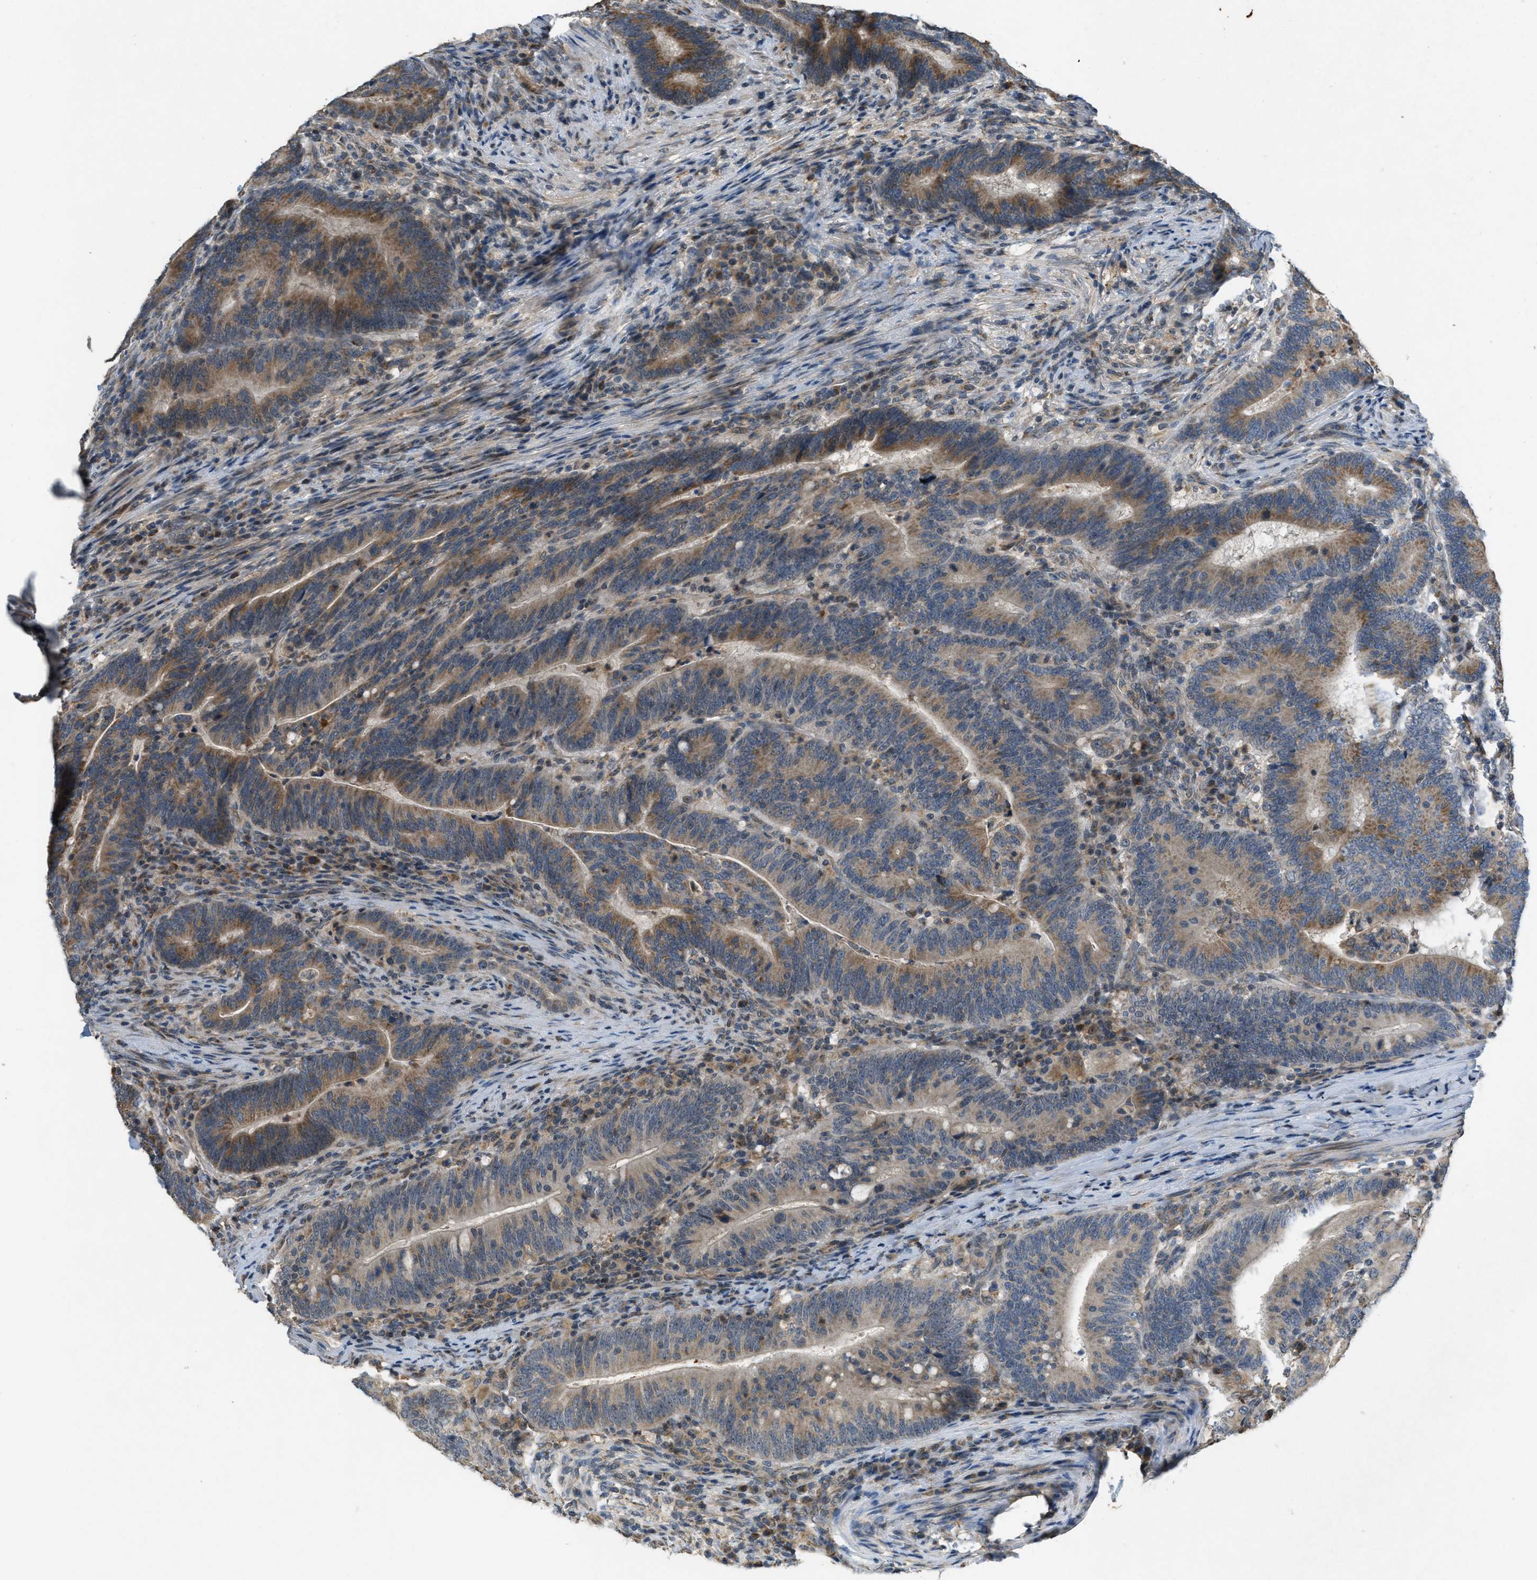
{"staining": {"intensity": "moderate", "quantity": ">75%", "location": "cytoplasmic/membranous"}, "tissue": "colorectal cancer", "cell_type": "Tumor cells", "image_type": "cancer", "snomed": [{"axis": "morphology", "description": "Normal tissue, NOS"}, {"axis": "morphology", "description": "Adenocarcinoma, NOS"}, {"axis": "topography", "description": "Colon"}], "caption": "Colorectal adenocarcinoma stained with immunohistochemistry (IHC) reveals moderate cytoplasmic/membranous expression in about >75% of tumor cells. (Brightfield microscopy of DAB IHC at high magnification).", "gene": "PPP1R15A", "patient": {"sex": "female", "age": 66}}